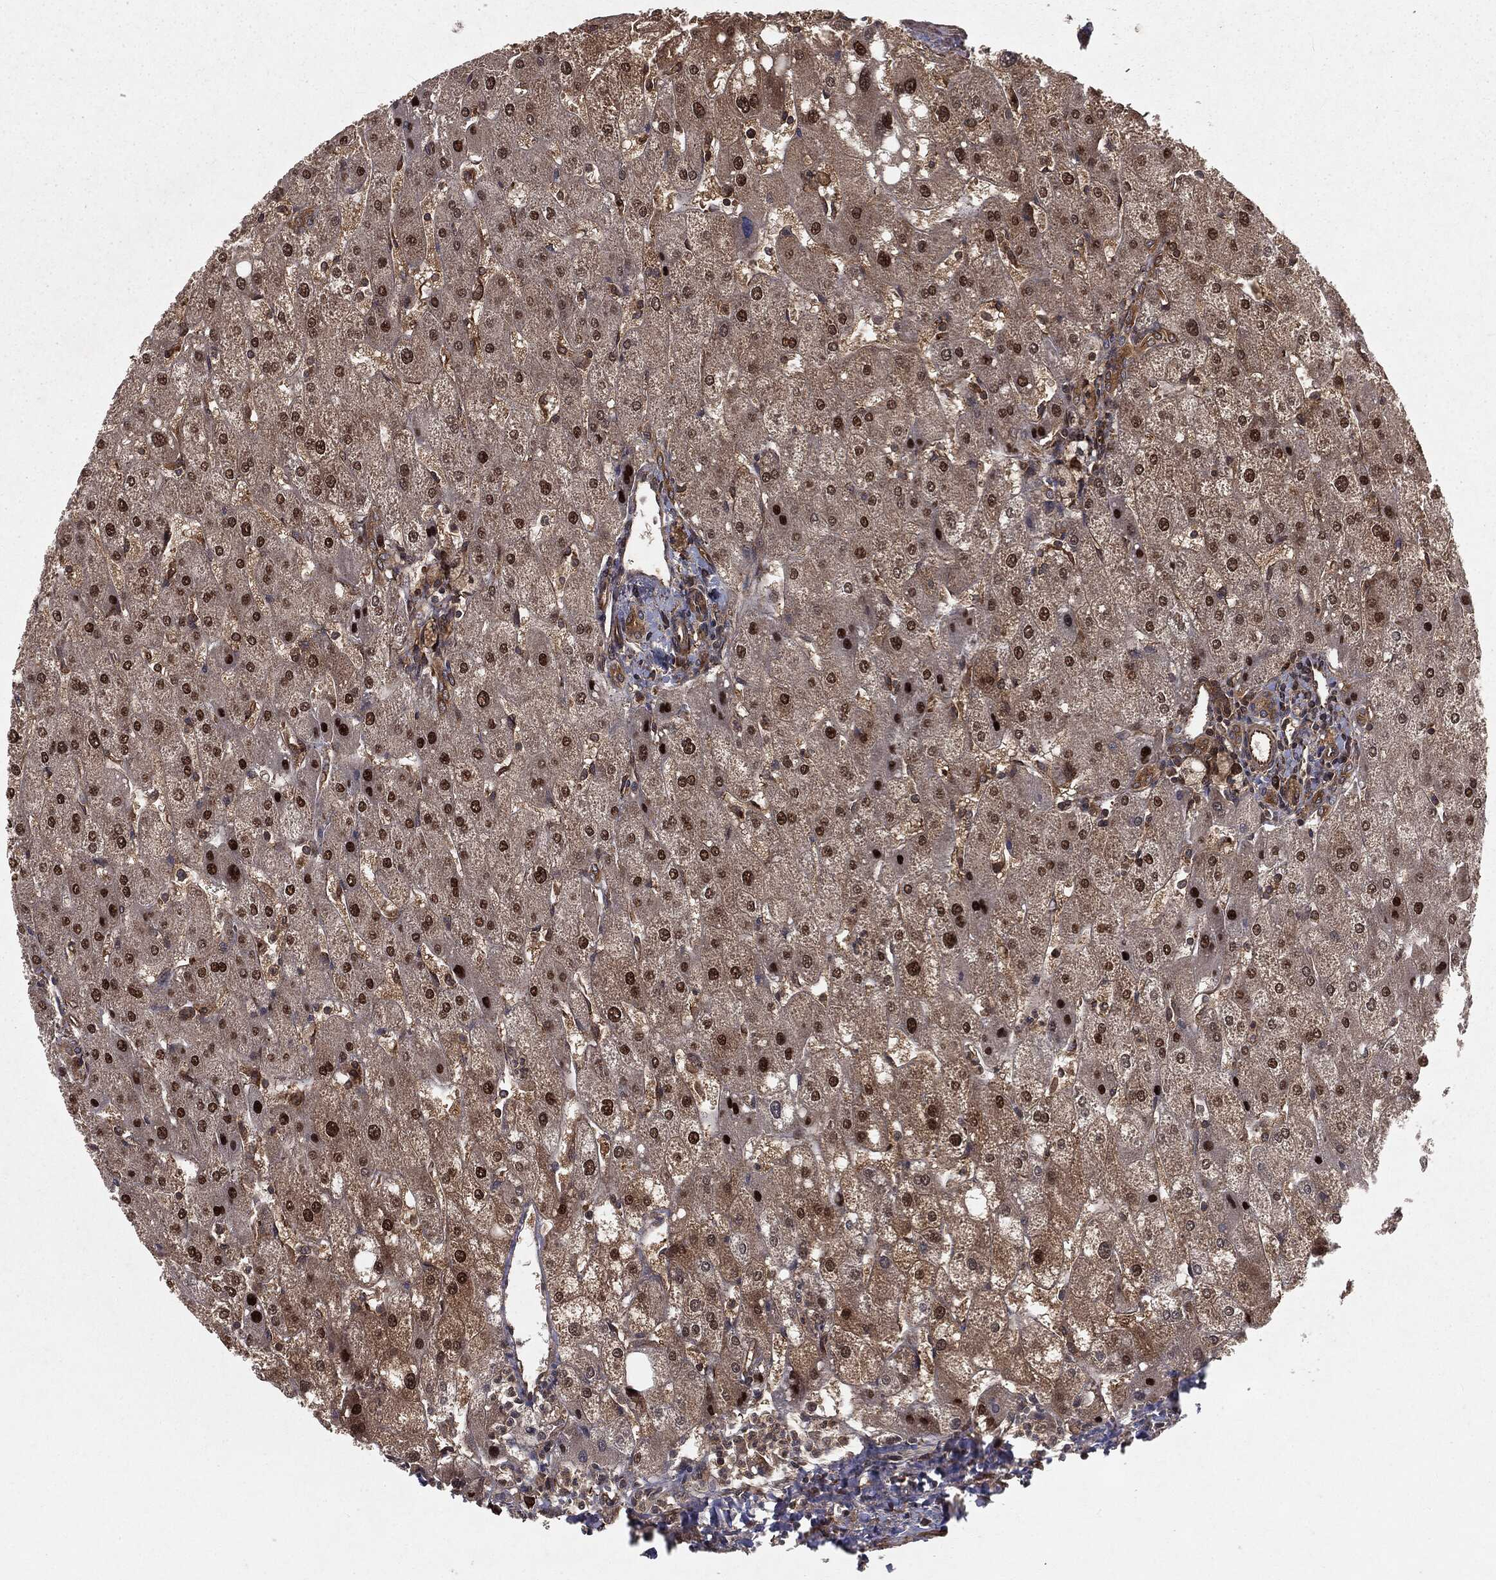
{"staining": {"intensity": "moderate", "quantity": ">75%", "location": "cytoplasmic/membranous"}, "tissue": "liver", "cell_type": "Cholangiocytes", "image_type": "normal", "snomed": [{"axis": "morphology", "description": "Normal tissue, NOS"}, {"axis": "topography", "description": "Liver"}], "caption": "Protein staining of unremarkable liver exhibits moderate cytoplasmic/membranous positivity in approximately >75% of cholangiocytes.", "gene": "RANBP9", "patient": {"sex": "male", "age": 67}}